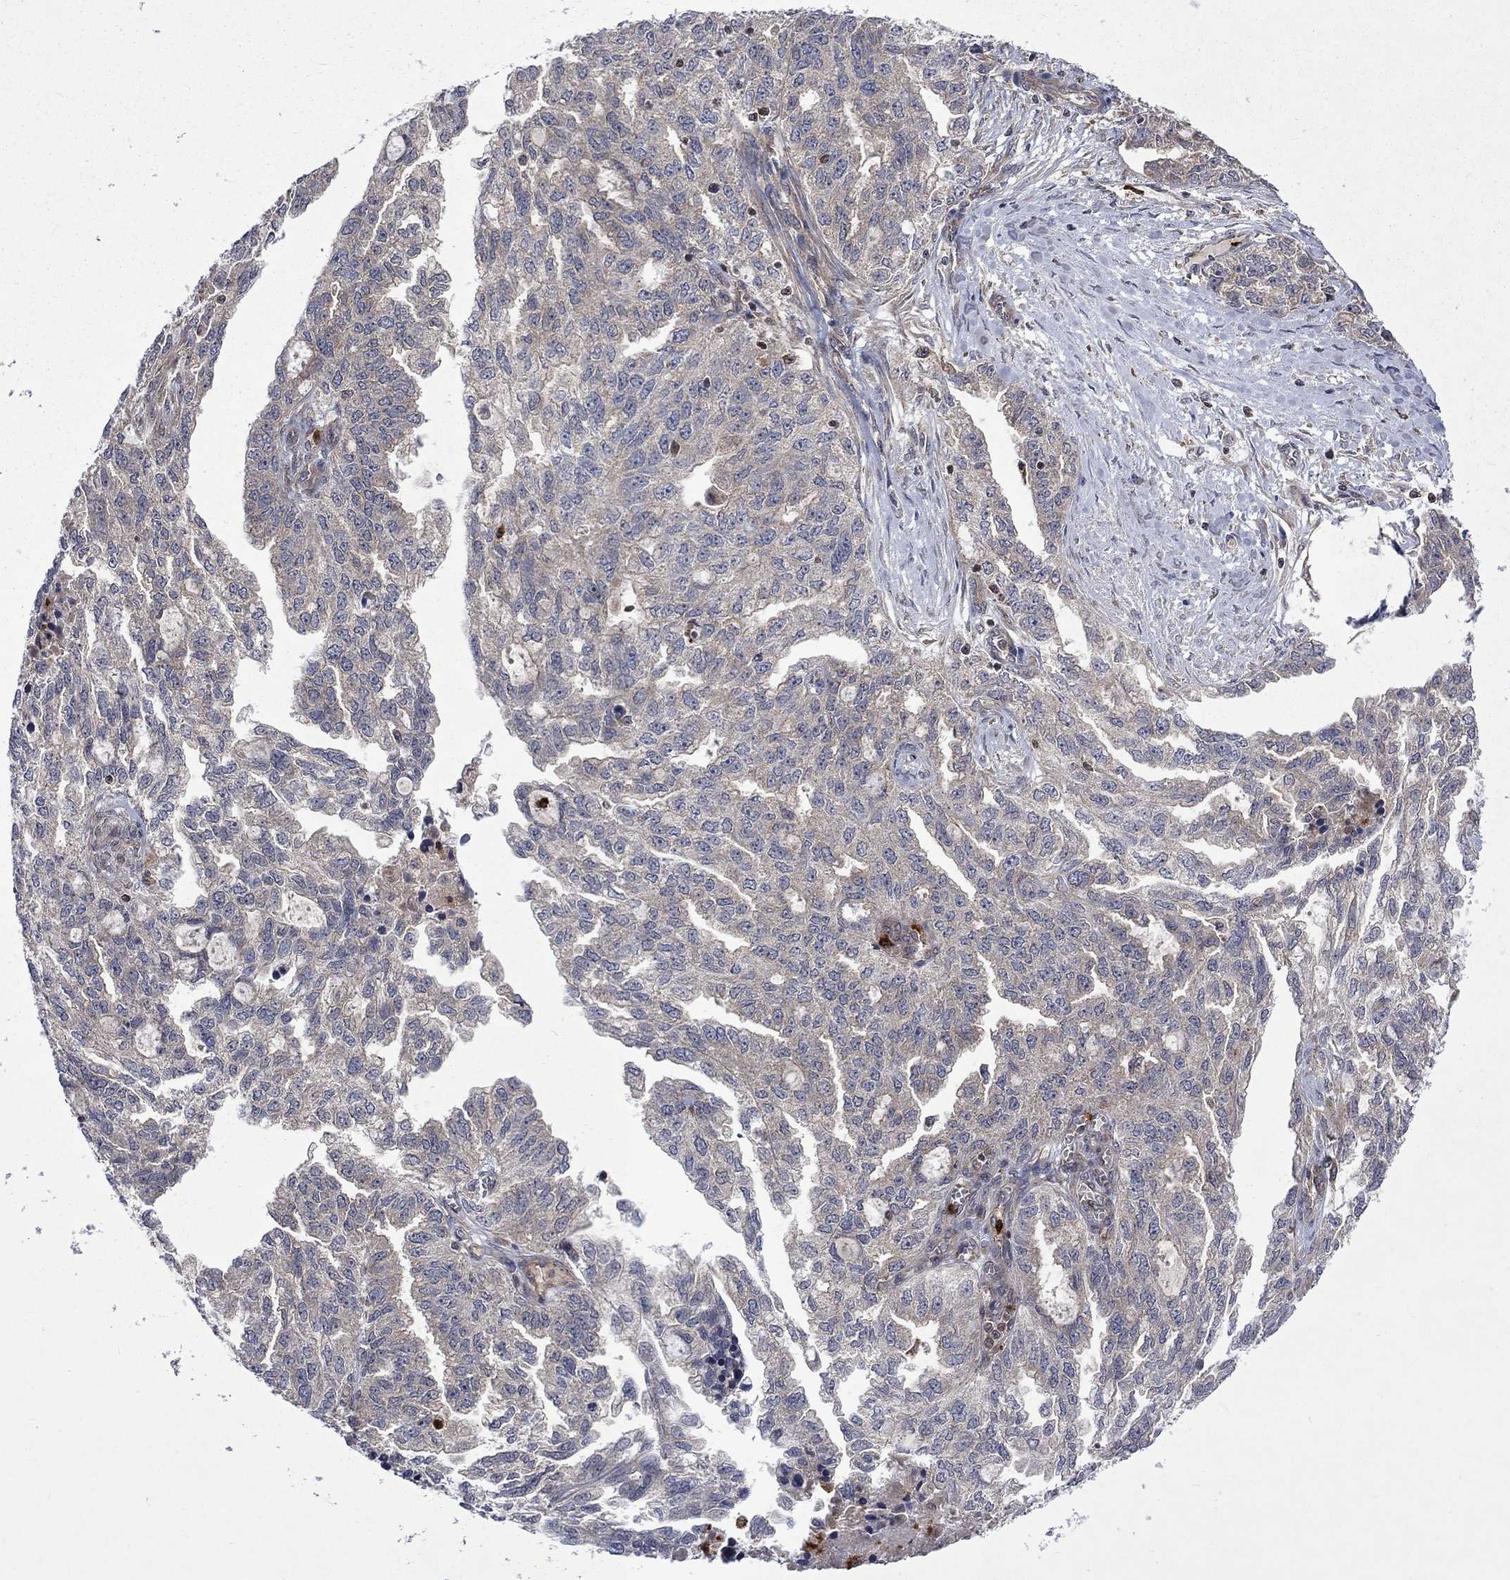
{"staining": {"intensity": "negative", "quantity": "none", "location": "none"}, "tissue": "ovarian cancer", "cell_type": "Tumor cells", "image_type": "cancer", "snomed": [{"axis": "morphology", "description": "Cystadenocarcinoma, serous, NOS"}, {"axis": "topography", "description": "Ovary"}], "caption": "Immunohistochemistry histopathology image of neoplastic tissue: serous cystadenocarcinoma (ovarian) stained with DAB (3,3'-diaminobenzidine) reveals no significant protein staining in tumor cells. Nuclei are stained in blue.", "gene": "TMEM33", "patient": {"sex": "female", "age": 51}}